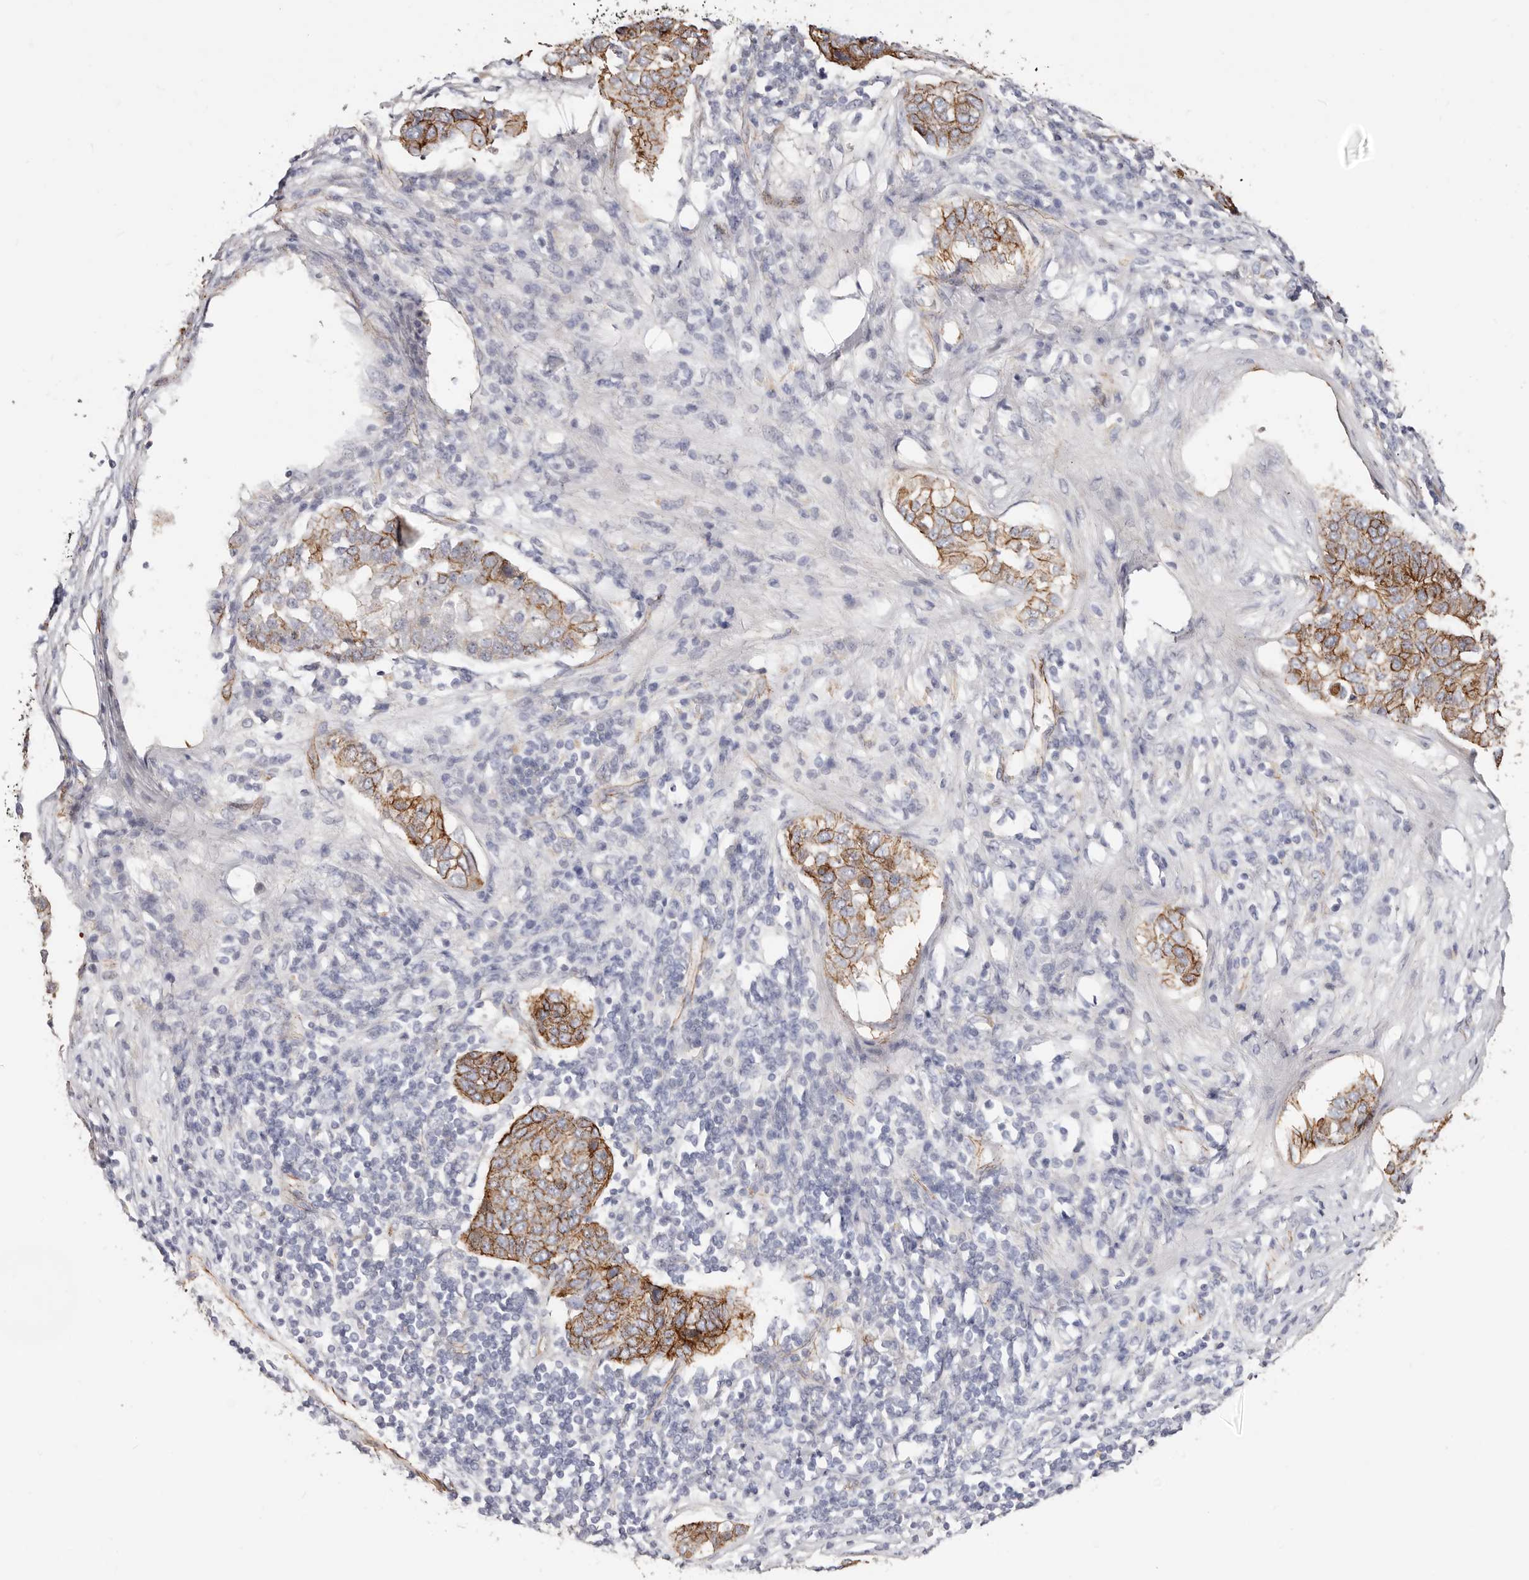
{"staining": {"intensity": "strong", "quantity": ">75%", "location": "cytoplasmic/membranous"}, "tissue": "pancreatic cancer", "cell_type": "Tumor cells", "image_type": "cancer", "snomed": [{"axis": "morphology", "description": "Adenocarcinoma, NOS"}, {"axis": "topography", "description": "Pancreas"}], "caption": "Immunohistochemical staining of adenocarcinoma (pancreatic) displays high levels of strong cytoplasmic/membranous protein expression in about >75% of tumor cells.", "gene": "CTNNB1", "patient": {"sex": "female", "age": 61}}